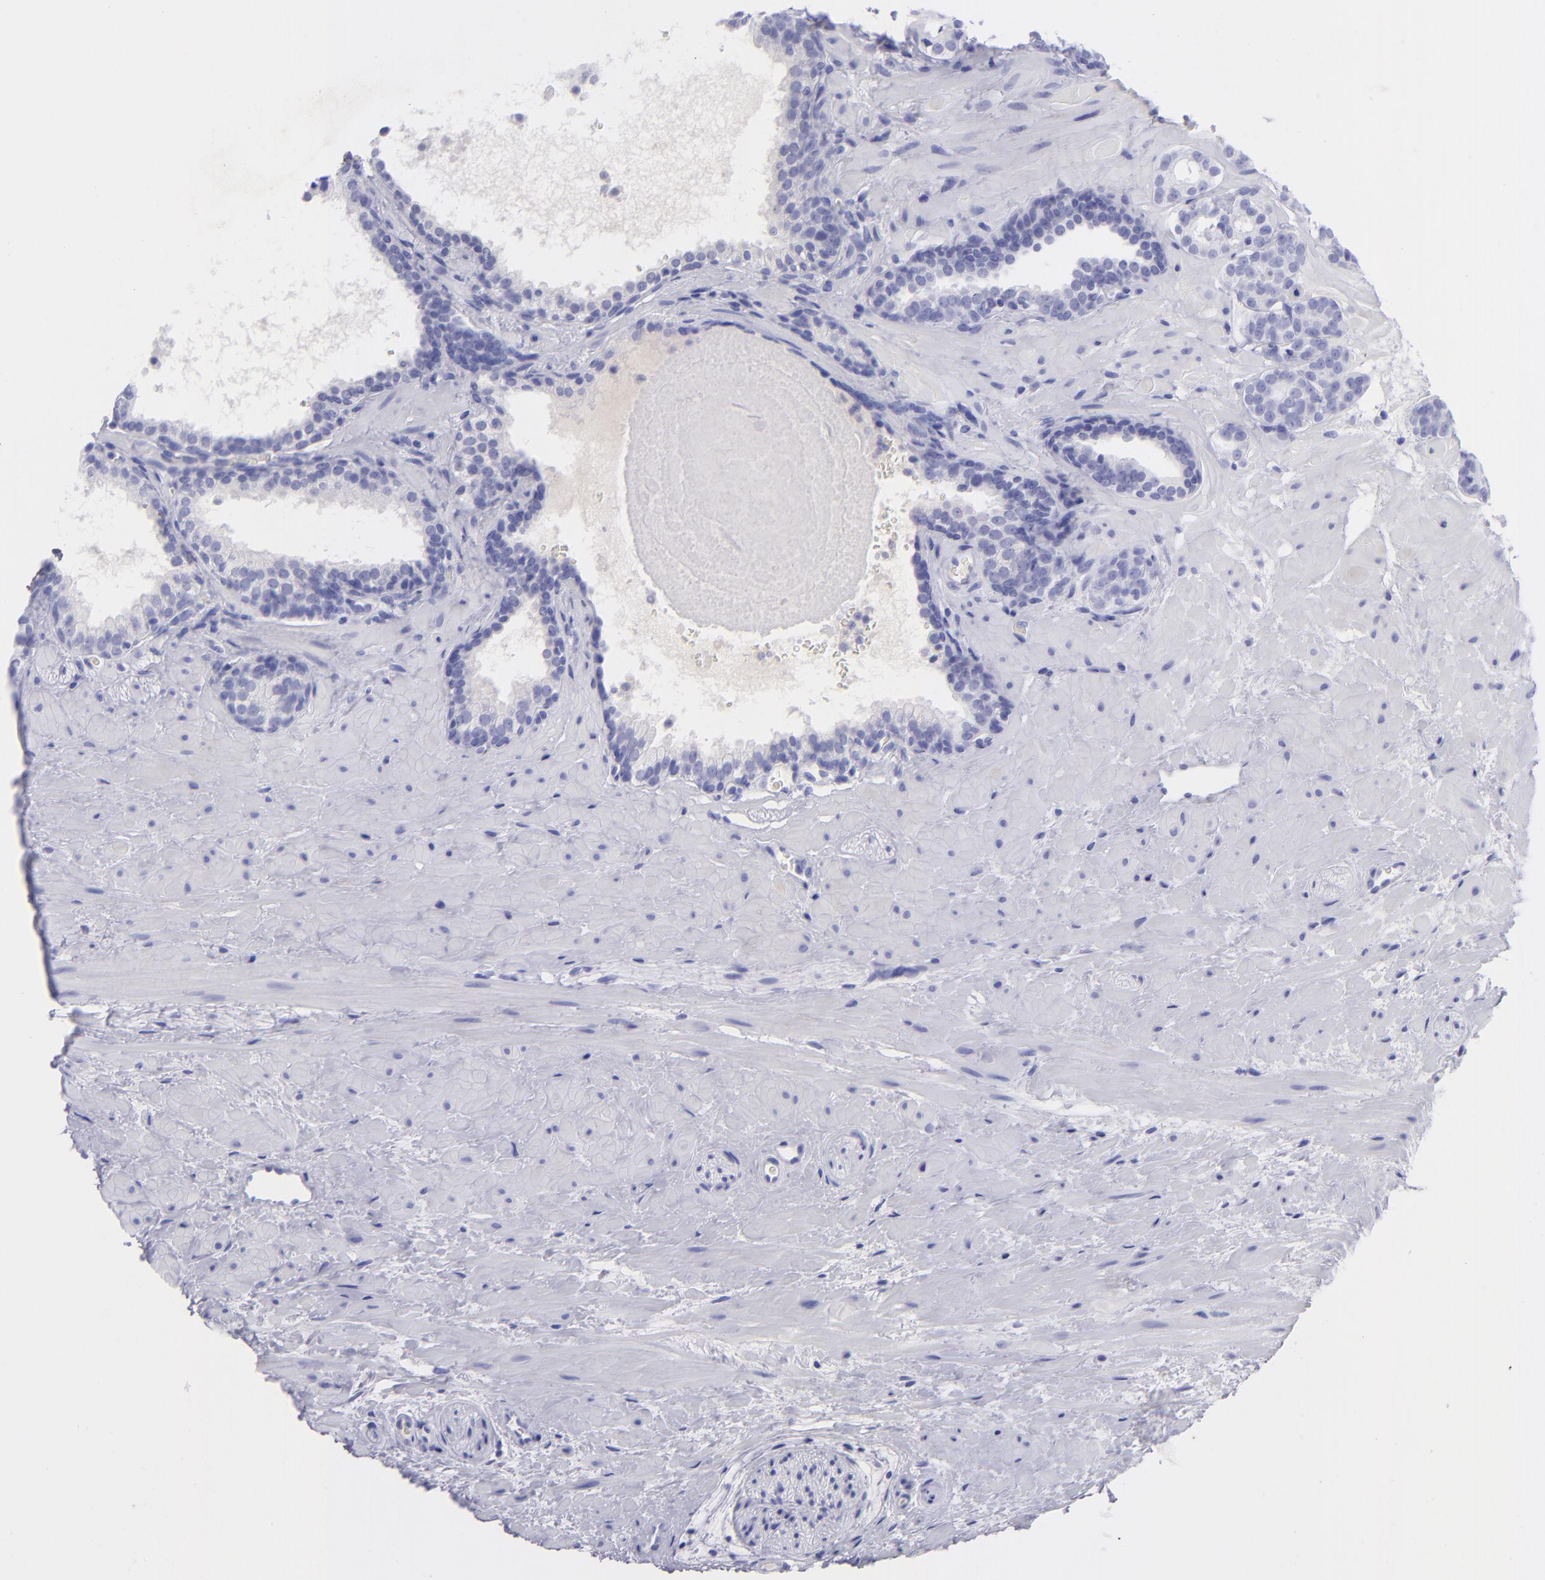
{"staining": {"intensity": "negative", "quantity": "none", "location": "none"}, "tissue": "prostate cancer", "cell_type": "Tumor cells", "image_type": "cancer", "snomed": [{"axis": "morphology", "description": "Adenocarcinoma, Low grade"}, {"axis": "topography", "description": "Prostate"}], "caption": "Prostate cancer (low-grade adenocarcinoma) was stained to show a protein in brown. There is no significant positivity in tumor cells.", "gene": "SLC1A2", "patient": {"sex": "male", "age": 57}}